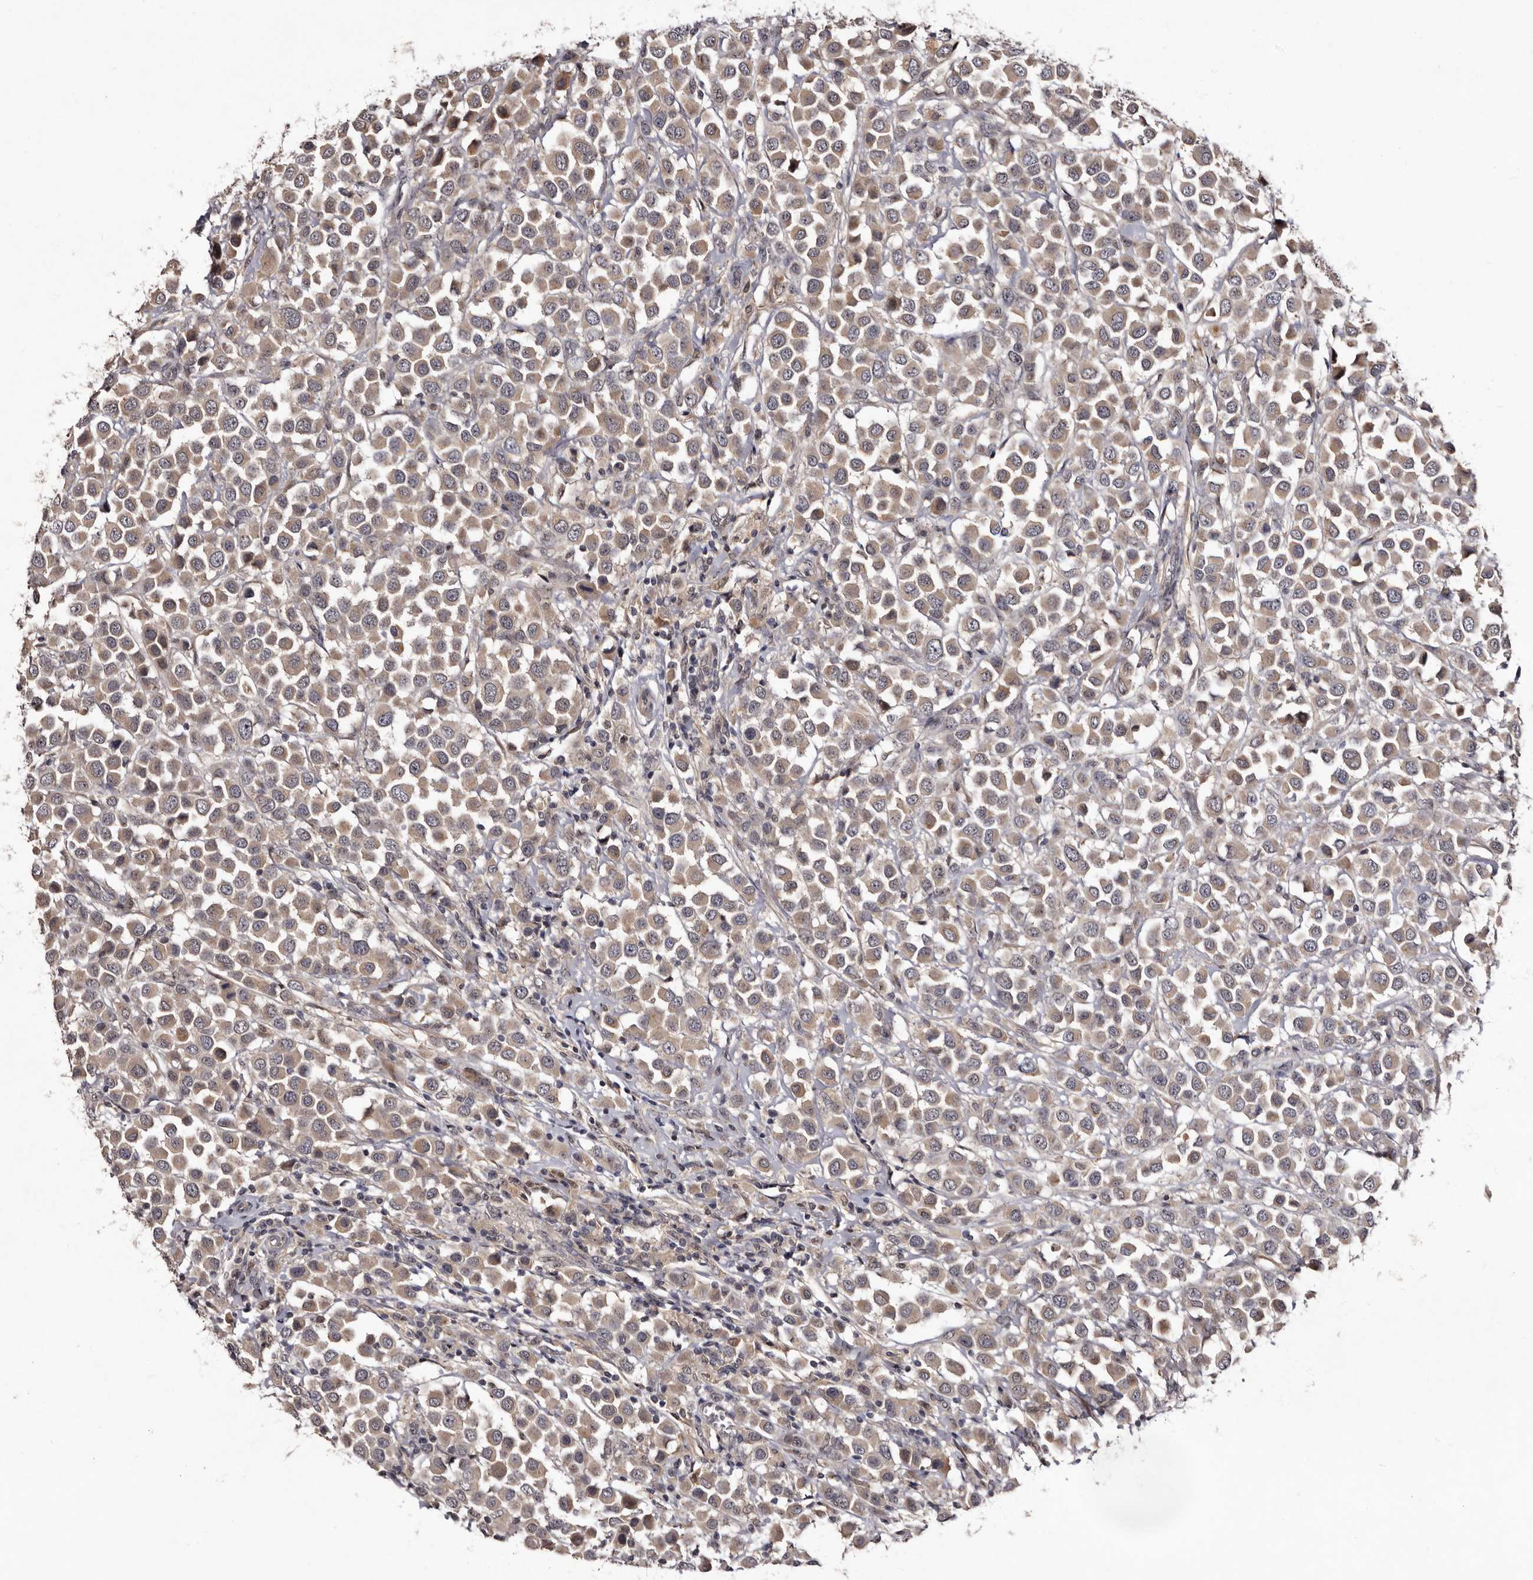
{"staining": {"intensity": "weak", "quantity": ">75%", "location": "cytoplasmic/membranous"}, "tissue": "breast cancer", "cell_type": "Tumor cells", "image_type": "cancer", "snomed": [{"axis": "morphology", "description": "Duct carcinoma"}, {"axis": "topography", "description": "Breast"}], "caption": "A brown stain labels weak cytoplasmic/membranous positivity of a protein in human invasive ductal carcinoma (breast) tumor cells. (IHC, brightfield microscopy, high magnification).", "gene": "LANCL2", "patient": {"sex": "female", "age": 61}}